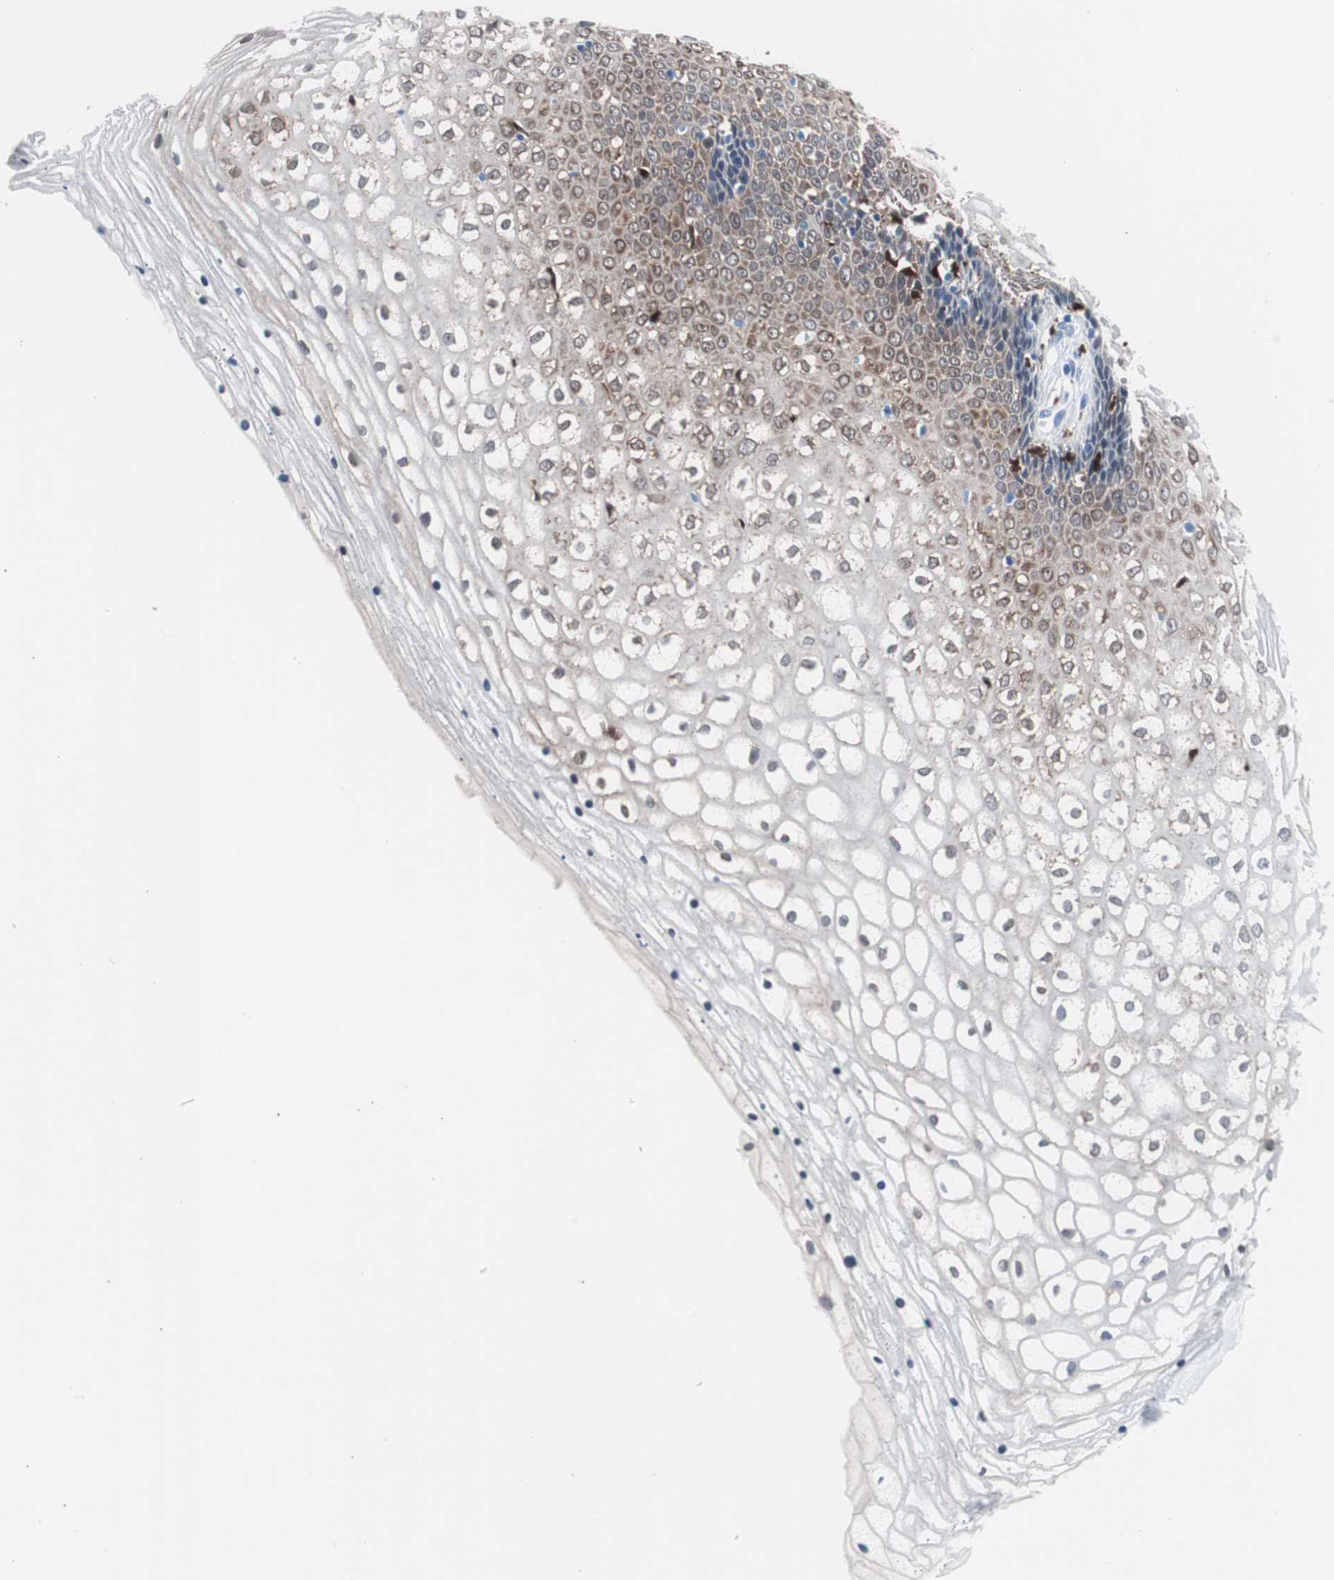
{"staining": {"intensity": "moderate", "quantity": "<25%", "location": "cytoplasmic/membranous"}, "tissue": "vagina", "cell_type": "Squamous epithelial cells", "image_type": "normal", "snomed": [{"axis": "morphology", "description": "Normal tissue, NOS"}, {"axis": "topography", "description": "Soft tissue"}, {"axis": "topography", "description": "Vagina"}], "caption": "The histopathology image exhibits immunohistochemical staining of unremarkable vagina. There is moderate cytoplasmic/membranous expression is identified in approximately <25% of squamous epithelial cells.", "gene": "SYK", "patient": {"sex": "female", "age": 61}}